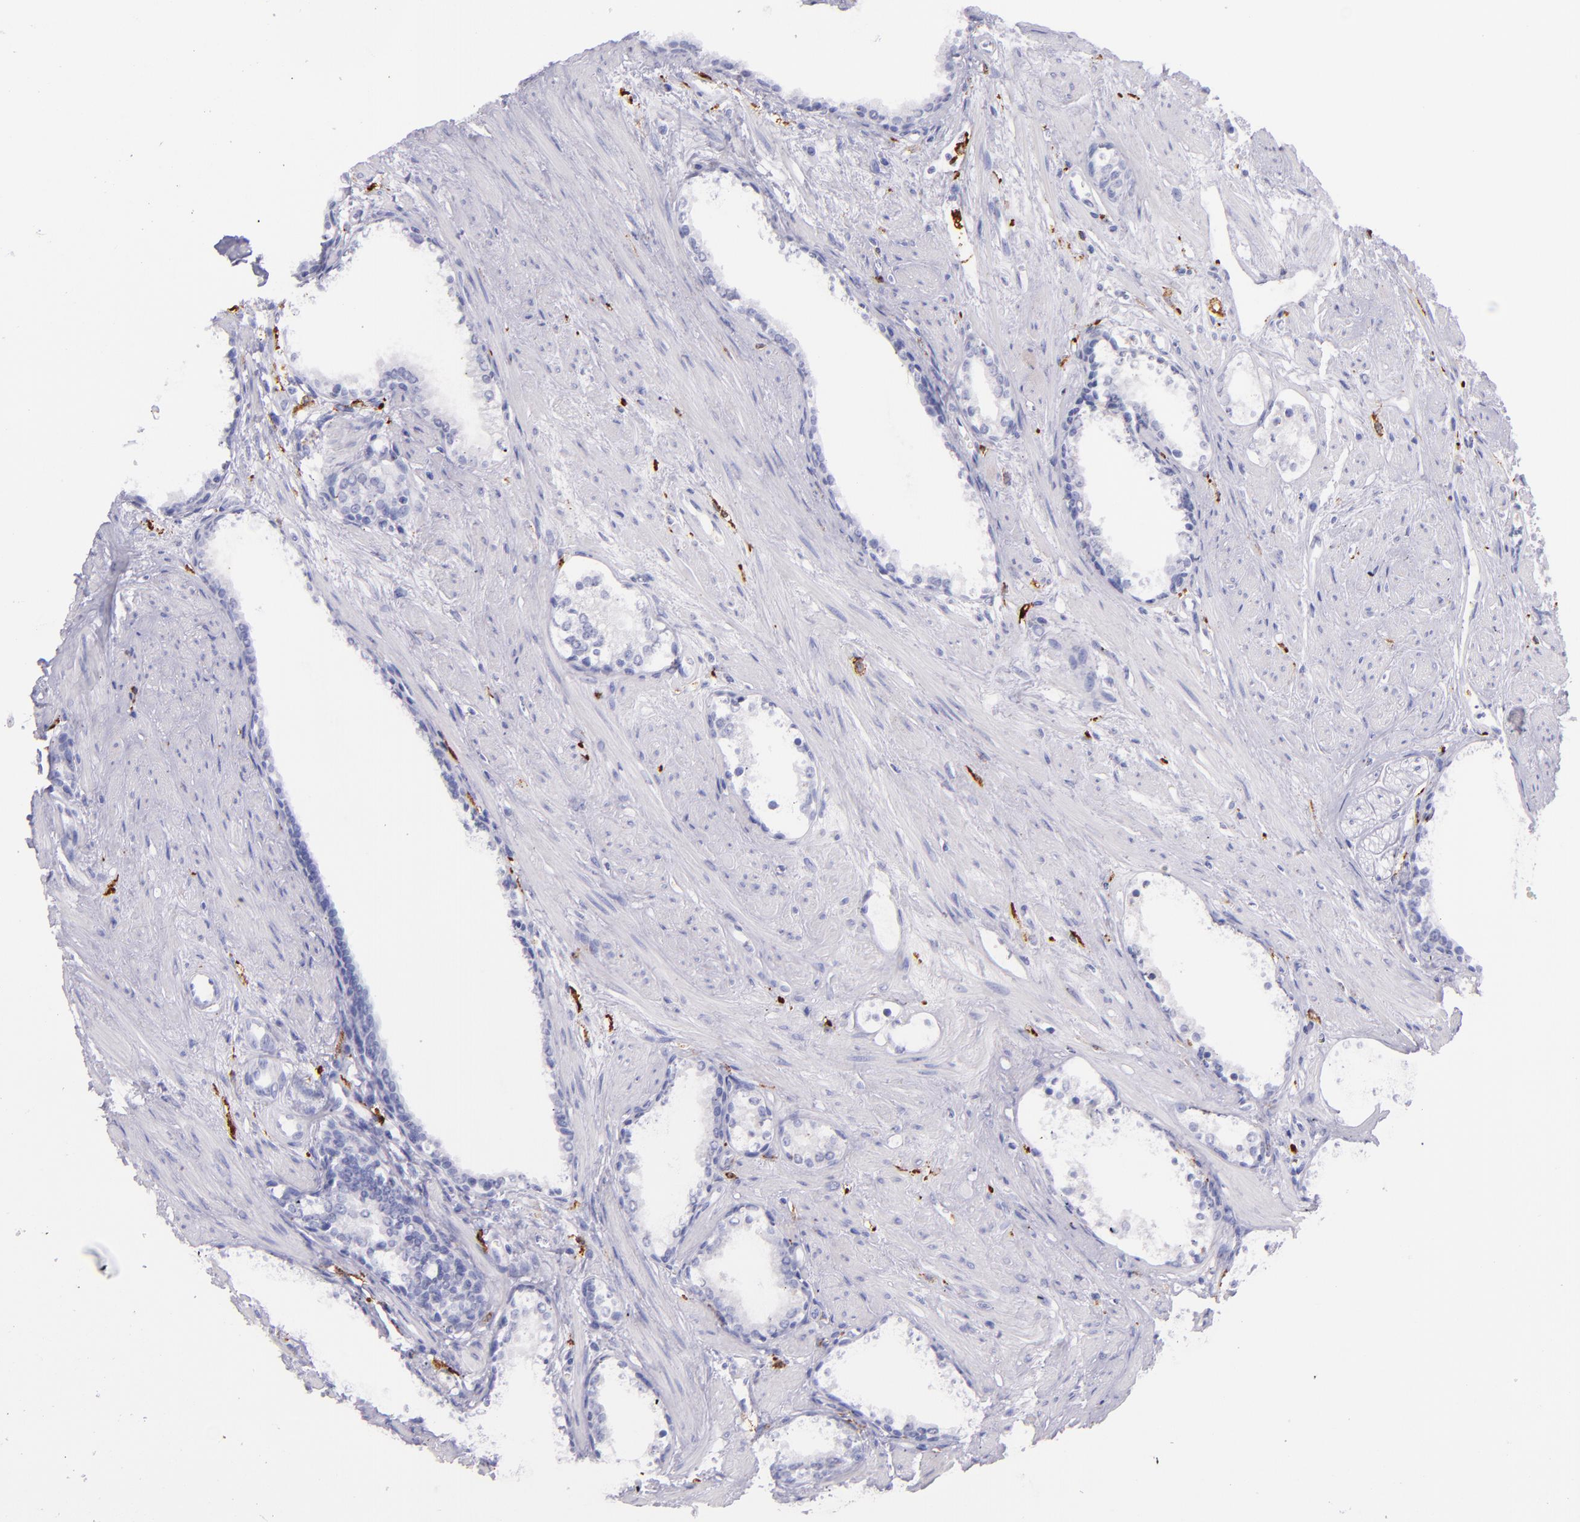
{"staining": {"intensity": "negative", "quantity": "none", "location": "none"}, "tissue": "prostate cancer", "cell_type": "Tumor cells", "image_type": "cancer", "snomed": [{"axis": "morphology", "description": "Adenocarcinoma, Medium grade"}, {"axis": "topography", "description": "Prostate"}], "caption": "Immunohistochemistry (IHC) histopathology image of neoplastic tissue: prostate adenocarcinoma (medium-grade) stained with DAB displays no significant protein positivity in tumor cells.", "gene": "CD163", "patient": {"sex": "male", "age": 73}}